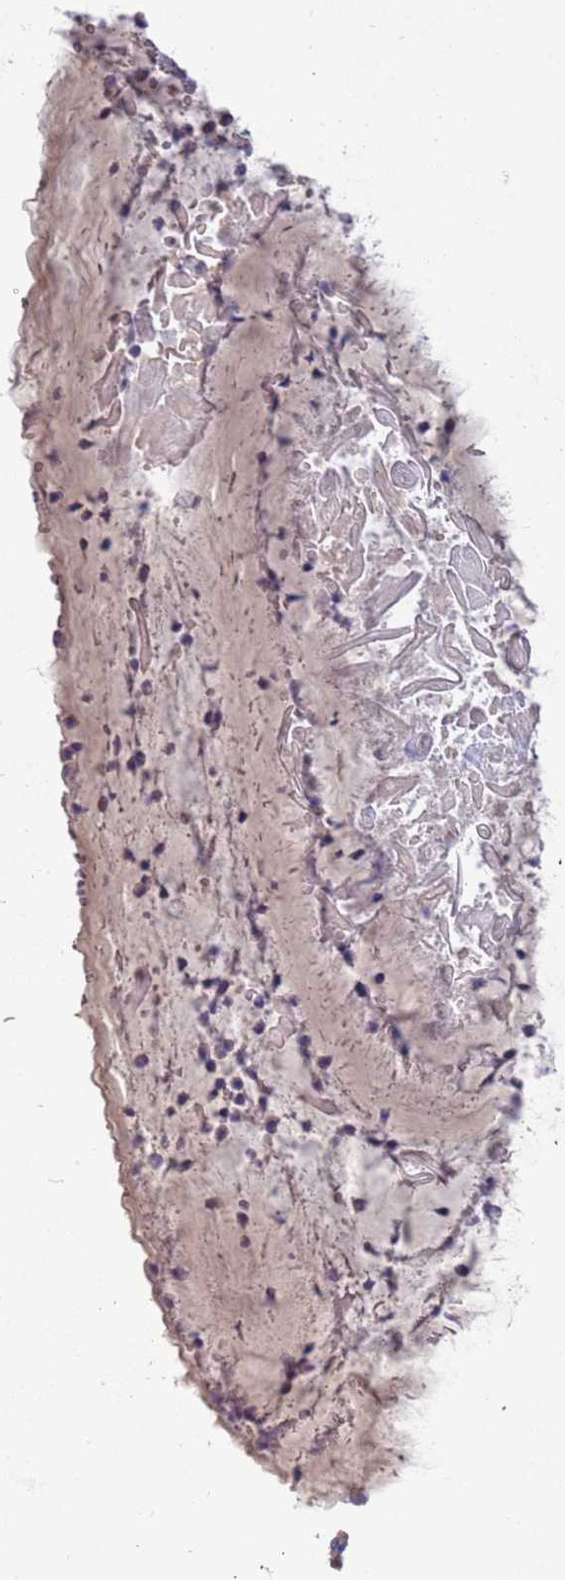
{"staining": {"intensity": "negative", "quantity": "none", "location": "none"}, "tissue": "adipose tissue", "cell_type": "Adipocytes", "image_type": "normal", "snomed": [{"axis": "morphology", "description": "Normal tissue, NOS"}, {"axis": "topography", "description": "Lymph node"}, {"axis": "topography", "description": "Cartilage tissue"}, {"axis": "topography", "description": "Bronchus"}], "caption": "Immunohistochemical staining of unremarkable adipose tissue shows no significant expression in adipocytes. (Stains: DAB (3,3'-diaminobenzidine) IHC with hematoxylin counter stain, Microscopy: brightfield microscopy at high magnification).", "gene": "SRL", "patient": {"sex": "male", "age": 63}}